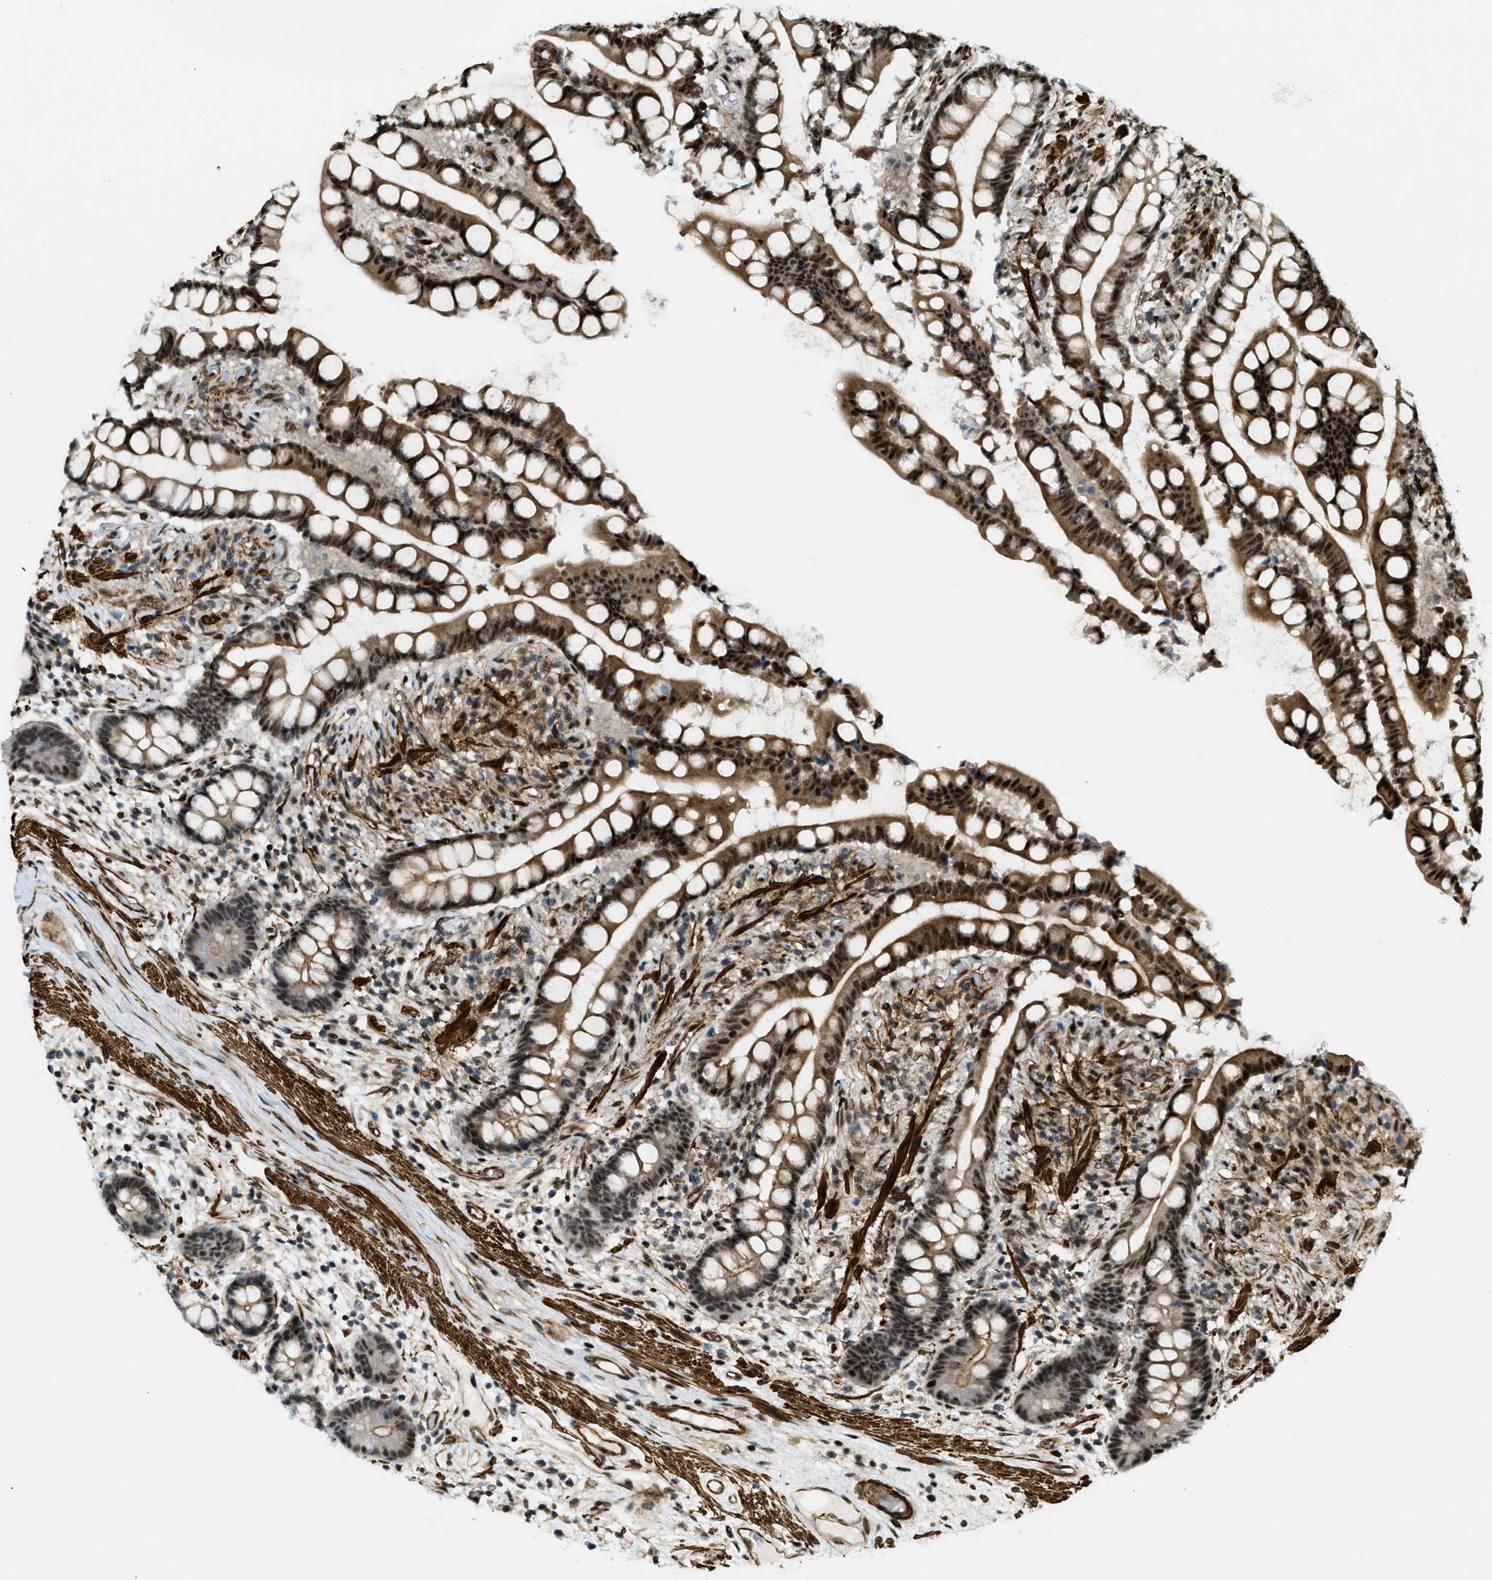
{"staining": {"intensity": "strong", "quantity": ">75%", "location": "cytoplasmic/membranous,nuclear"}, "tissue": "colon", "cell_type": "Endothelial cells", "image_type": "normal", "snomed": [{"axis": "morphology", "description": "Normal tissue, NOS"}, {"axis": "topography", "description": "Colon"}], "caption": "Endothelial cells reveal high levels of strong cytoplasmic/membranous,nuclear staining in approximately >75% of cells in unremarkable human colon. Ihc stains the protein of interest in brown and the nuclei are stained blue.", "gene": "CFAP36", "patient": {"sex": "male", "age": 73}}